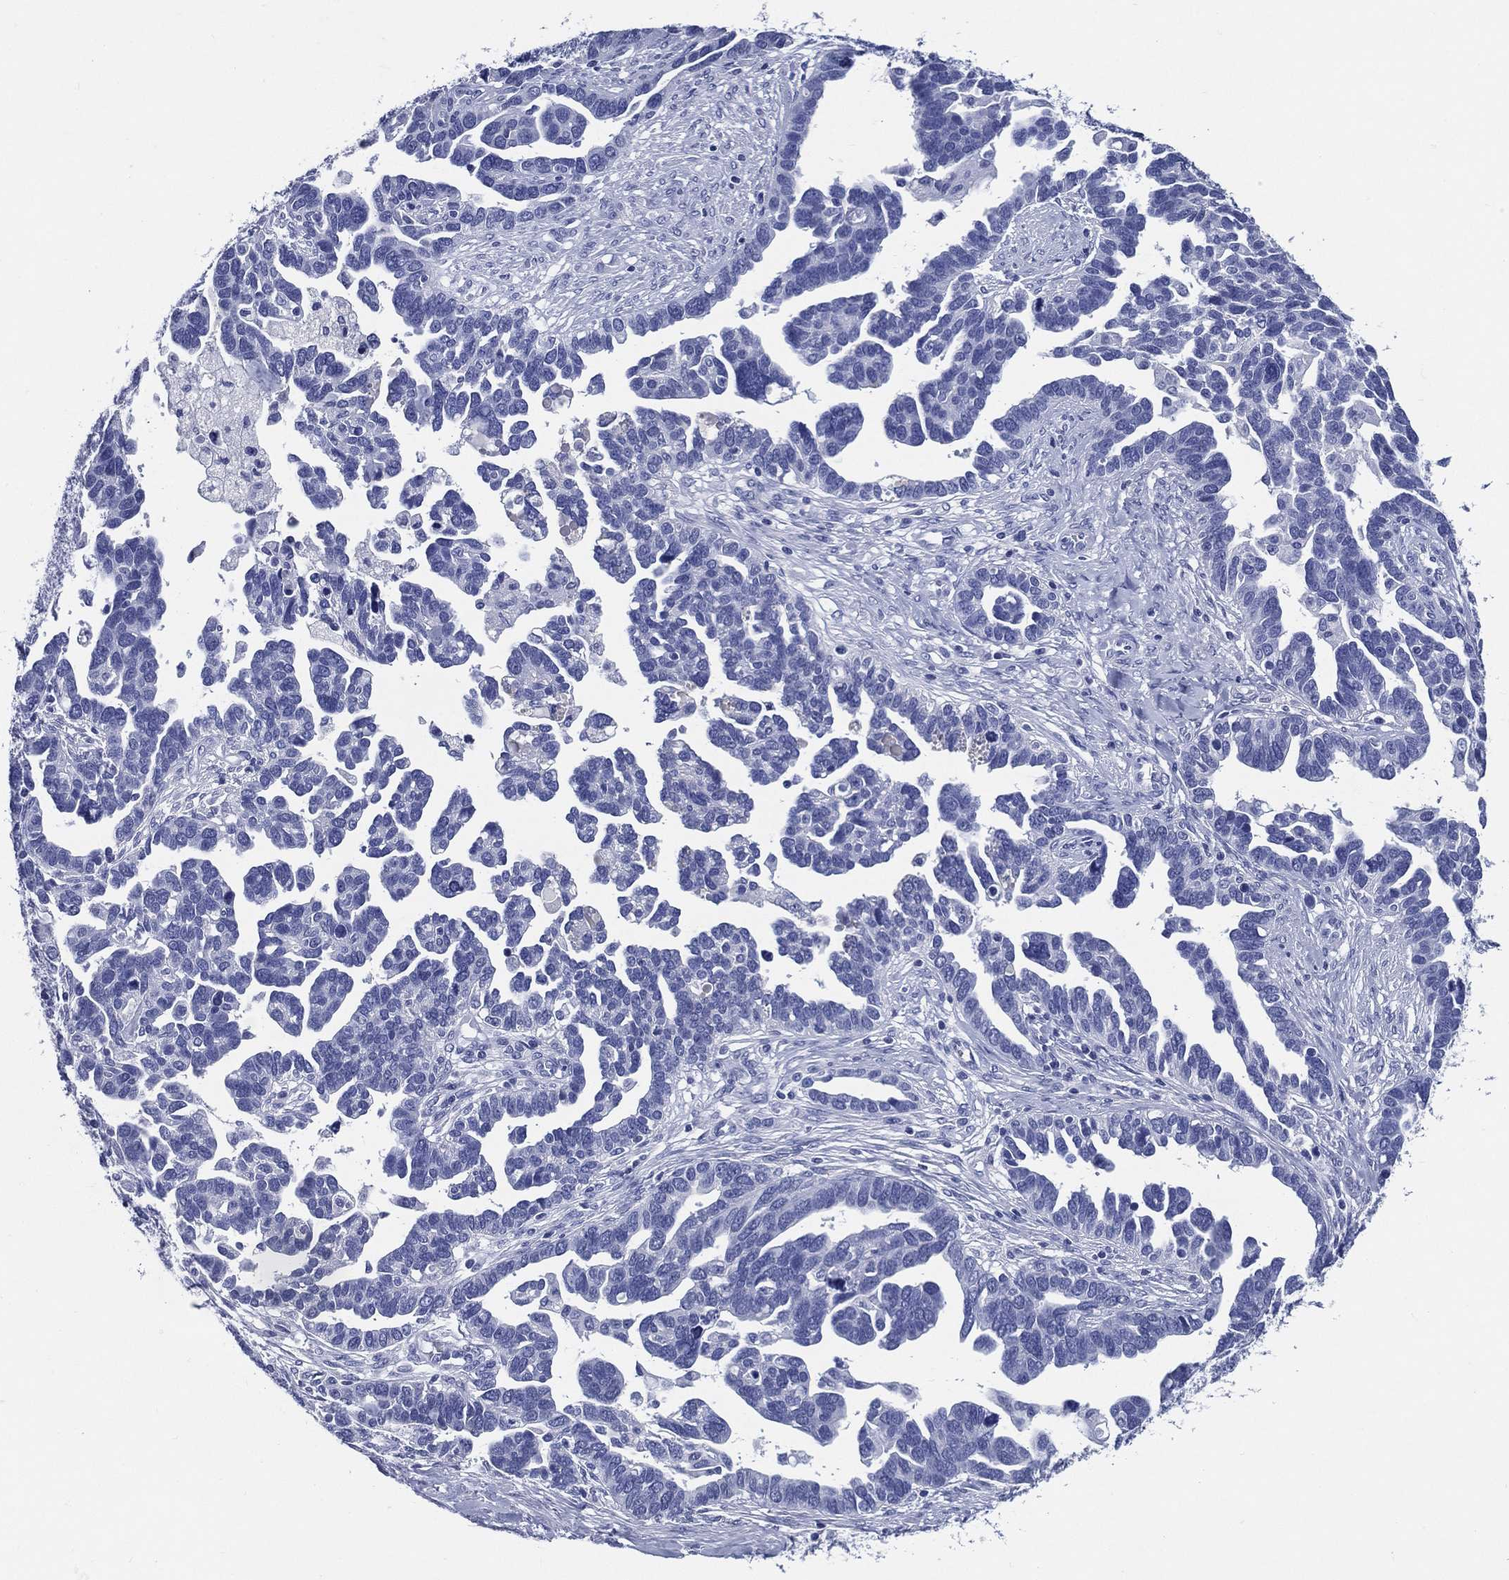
{"staining": {"intensity": "negative", "quantity": "none", "location": "none"}, "tissue": "ovarian cancer", "cell_type": "Tumor cells", "image_type": "cancer", "snomed": [{"axis": "morphology", "description": "Cystadenocarcinoma, serous, NOS"}, {"axis": "topography", "description": "Ovary"}], "caption": "Immunohistochemistry (IHC) photomicrograph of human ovarian cancer stained for a protein (brown), which exhibits no expression in tumor cells. The staining is performed using DAB brown chromogen with nuclei counter-stained in using hematoxylin.", "gene": "ACE2", "patient": {"sex": "female", "age": 54}}